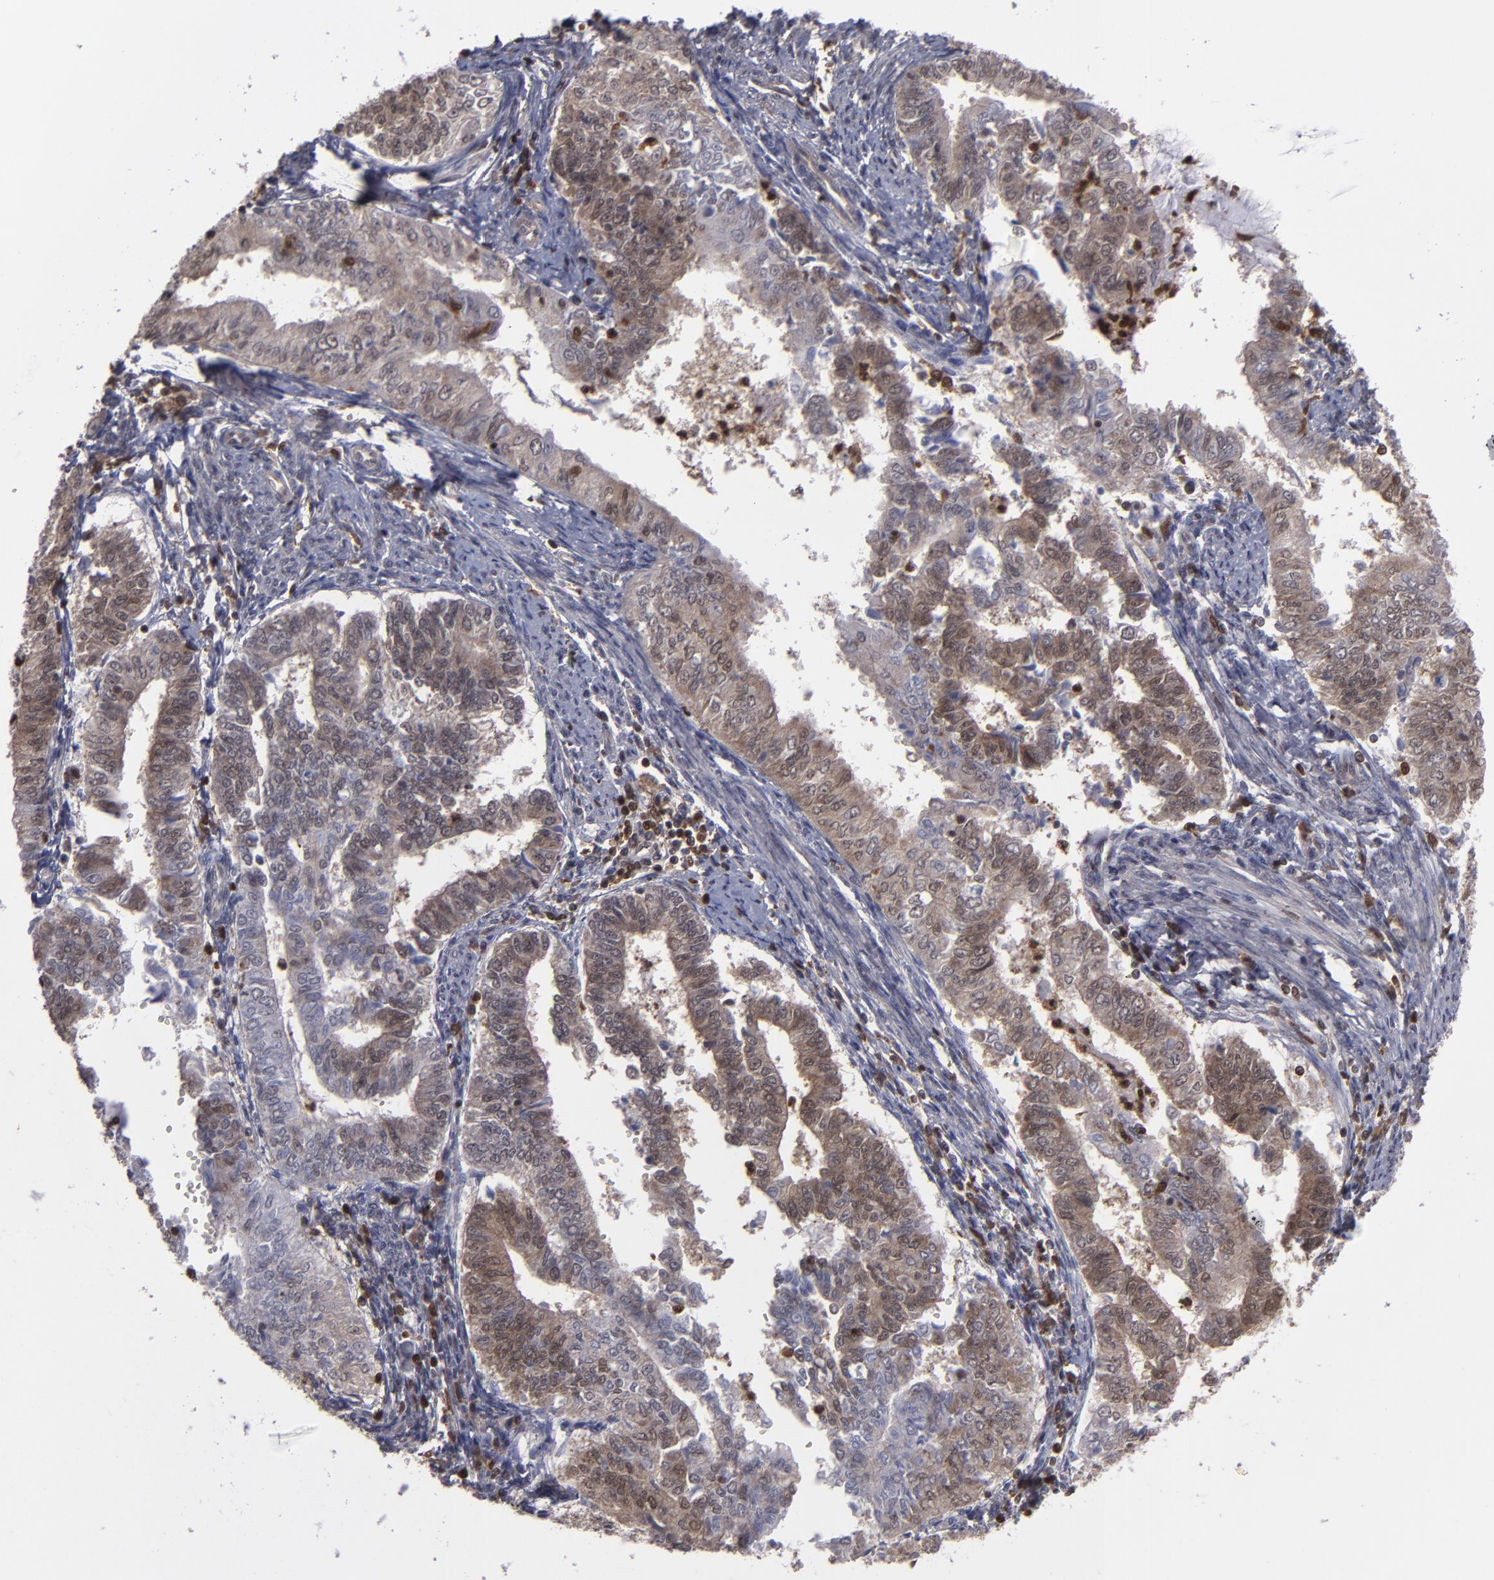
{"staining": {"intensity": "moderate", "quantity": "25%-75%", "location": "cytoplasmic/membranous,nuclear"}, "tissue": "endometrial cancer", "cell_type": "Tumor cells", "image_type": "cancer", "snomed": [{"axis": "morphology", "description": "Adenocarcinoma, NOS"}, {"axis": "topography", "description": "Endometrium"}], "caption": "A histopathology image of human endometrial adenocarcinoma stained for a protein displays moderate cytoplasmic/membranous and nuclear brown staining in tumor cells. Using DAB (brown) and hematoxylin (blue) stains, captured at high magnification using brightfield microscopy.", "gene": "GRB2", "patient": {"sex": "female", "age": 66}}